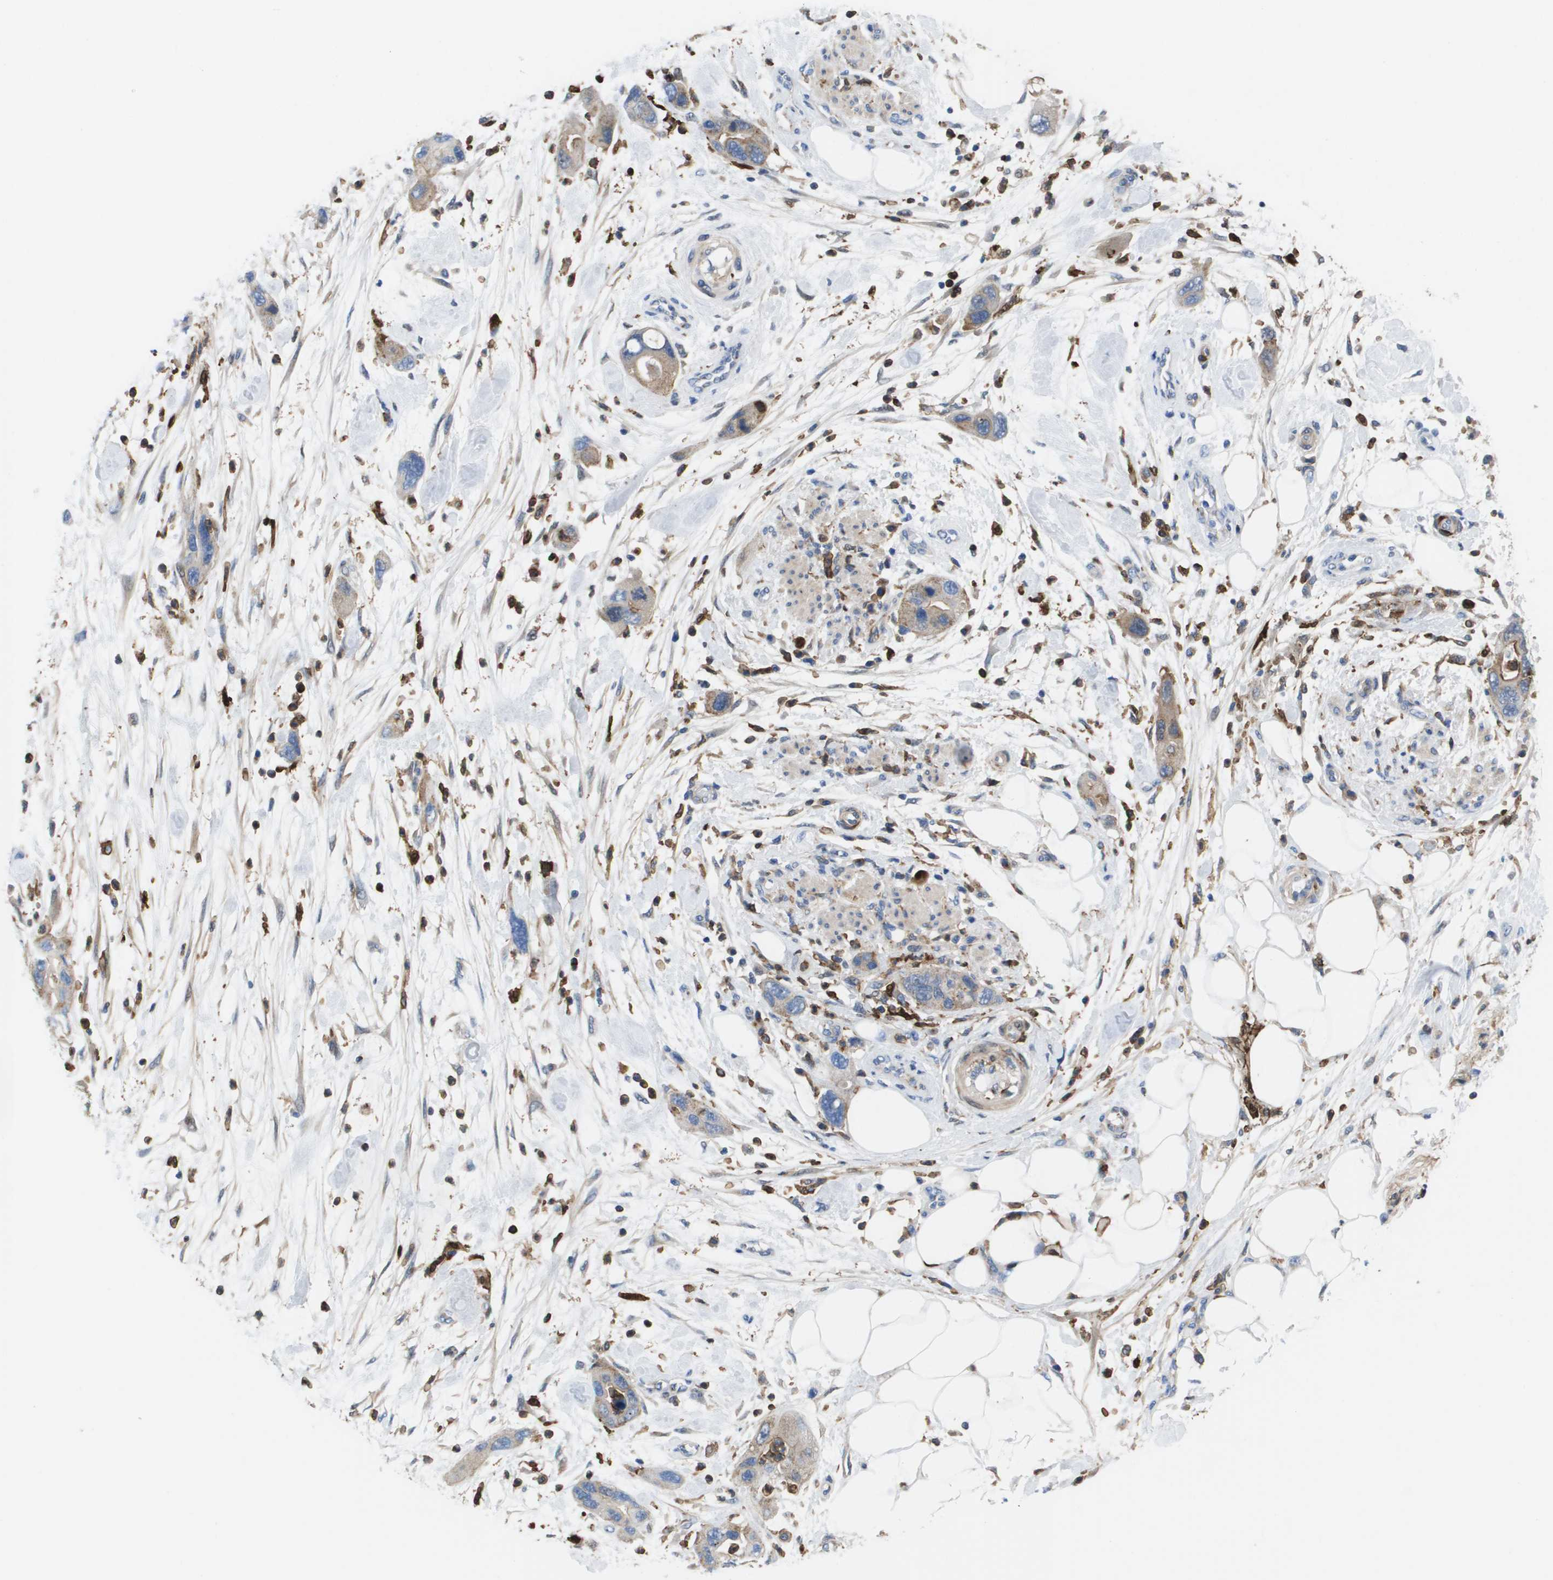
{"staining": {"intensity": "weak", "quantity": ">75%", "location": "cytoplasmic/membranous"}, "tissue": "pancreatic cancer", "cell_type": "Tumor cells", "image_type": "cancer", "snomed": [{"axis": "morphology", "description": "Normal tissue, NOS"}, {"axis": "morphology", "description": "Adenocarcinoma, NOS"}, {"axis": "topography", "description": "Pancreas"}], "caption": "Pancreatic adenocarcinoma was stained to show a protein in brown. There is low levels of weak cytoplasmic/membranous staining in about >75% of tumor cells.", "gene": "SLC37A2", "patient": {"sex": "female", "age": 71}}